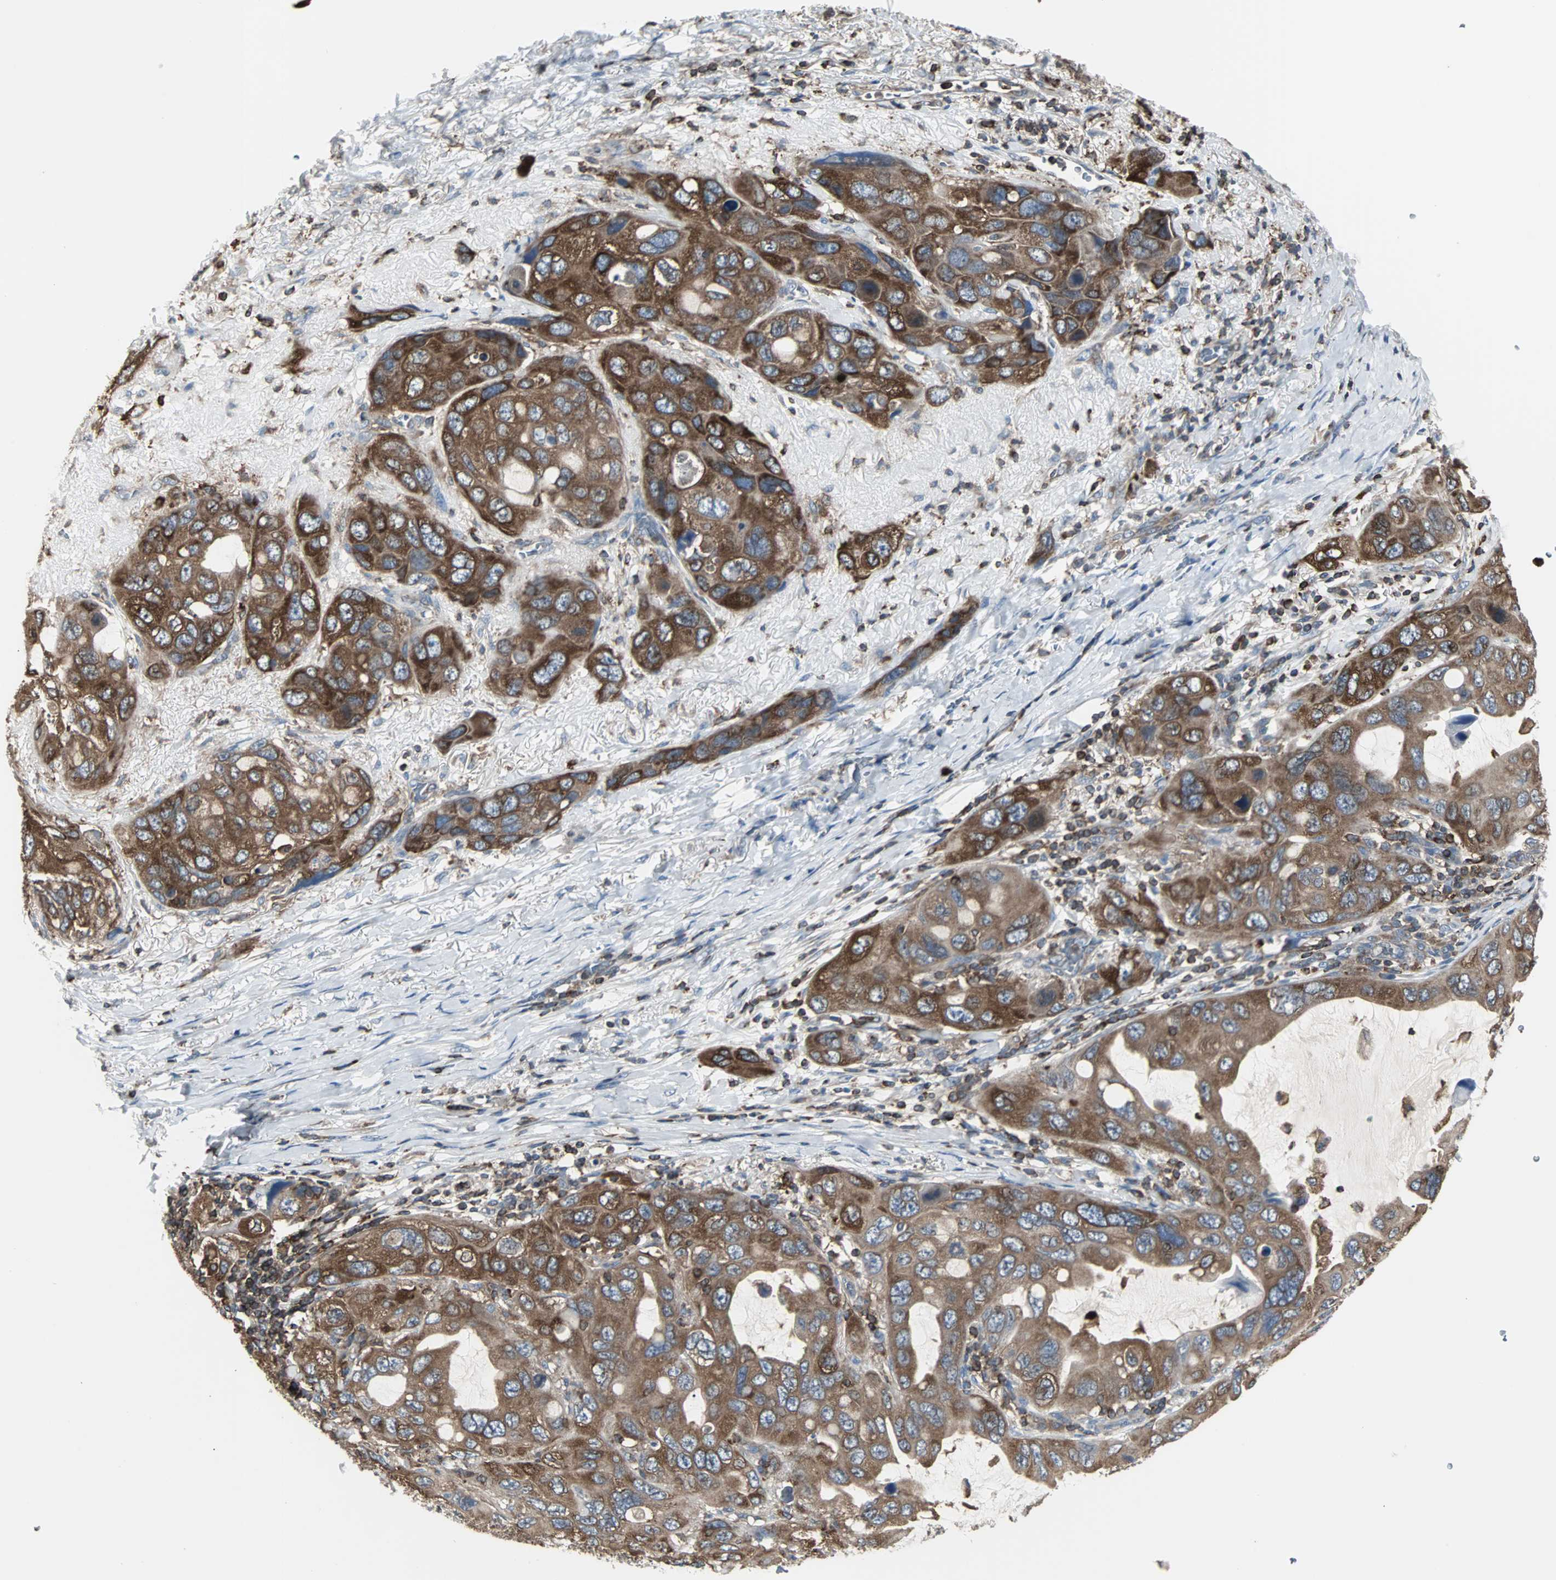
{"staining": {"intensity": "strong", "quantity": ">75%", "location": "cytoplasmic/membranous"}, "tissue": "lung cancer", "cell_type": "Tumor cells", "image_type": "cancer", "snomed": [{"axis": "morphology", "description": "Squamous cell carcinoma, NOS"}, {"axis": "topography", "description": "Lung"}], "caption": "Brown immunohistochemical staining in human lung squamous cell carcinoma shows strong cytoplasmic/membranous expression in about >75% of tumor cells.", "gene": "LRRFIP1", "patient": {"sex": "female", "age": 73}}